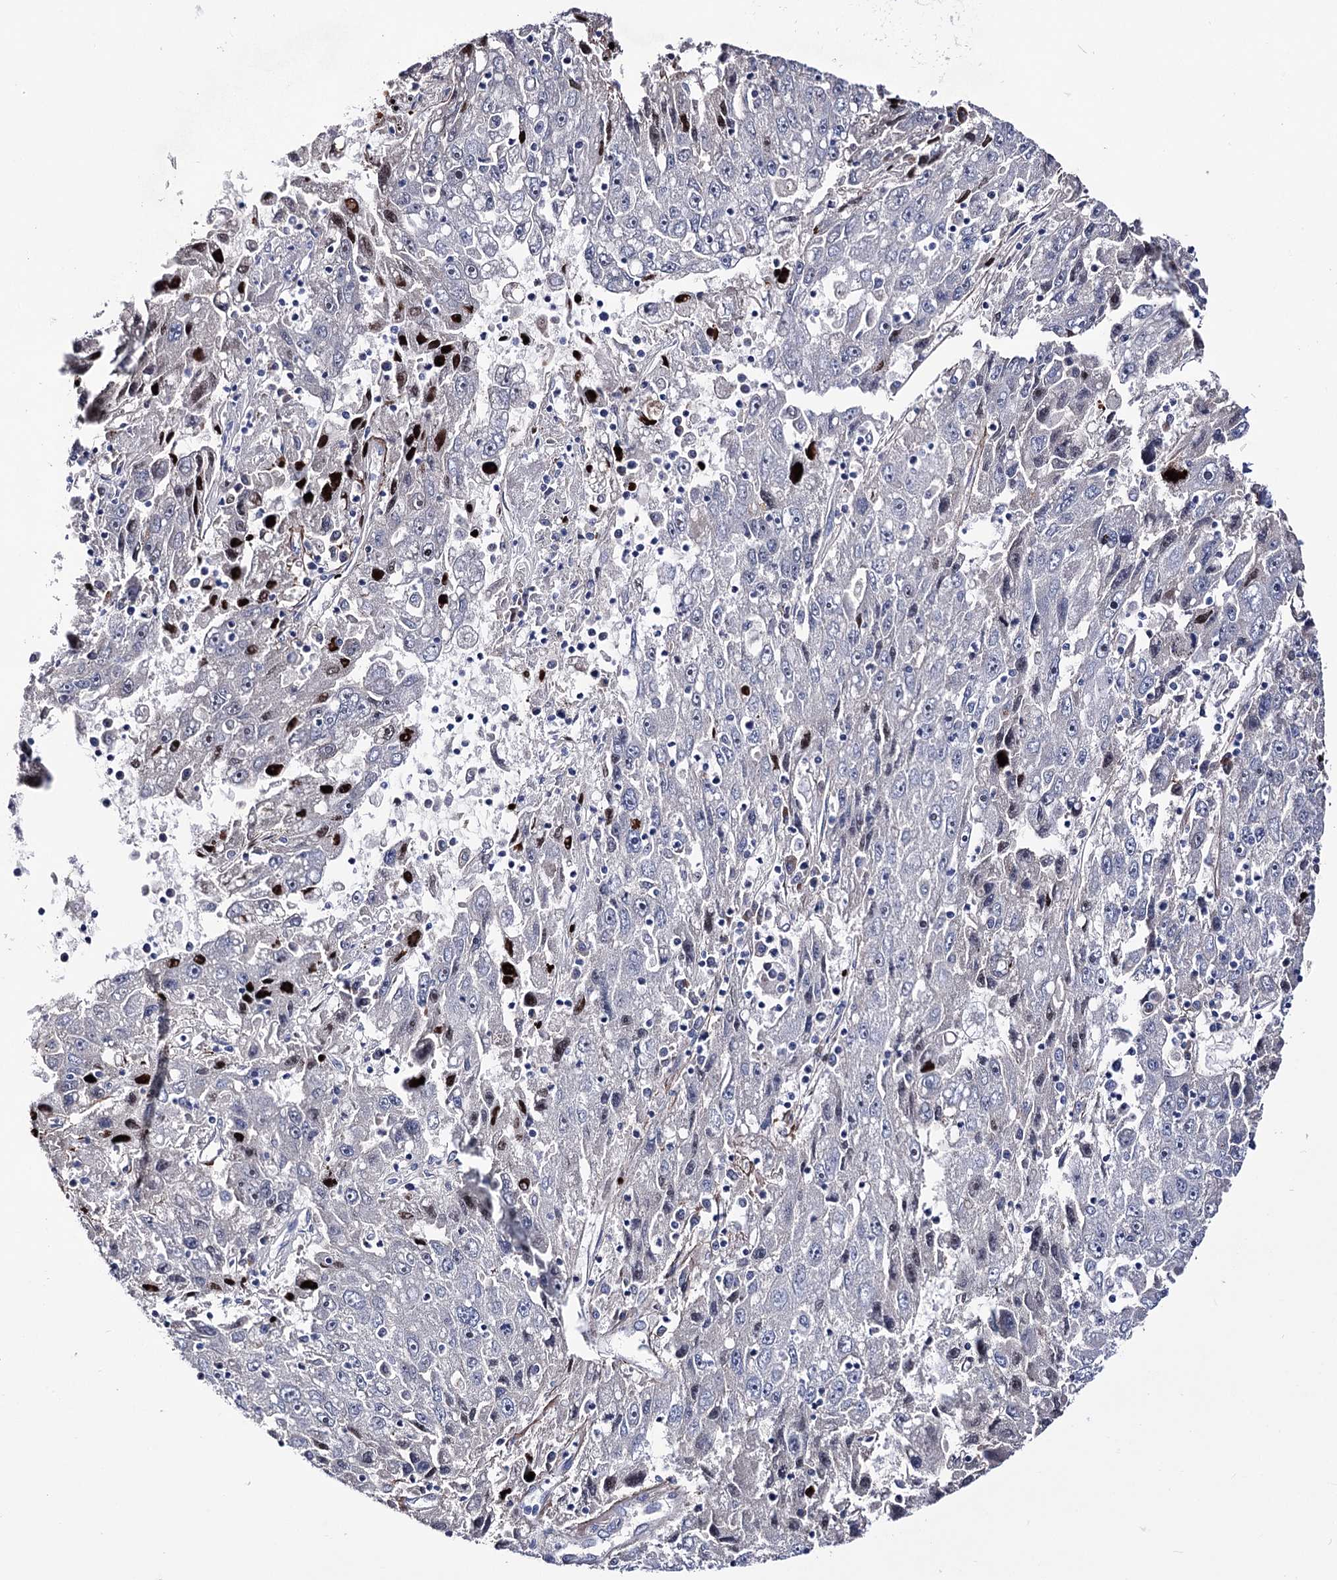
{"staining": {"intensity": "negative", "quantity": "none", "location": "none"}, "tissue": "liver cancer", "cell_type": "Tumor cells", "image_type": "cancer", "snomed": [{"axis": "morphology", "description": "Carcinoma, Hepatocellular, NOS"}, {"axis": "topography", "description": "Liver"}], "caption": "Hepatocellular carcinoma (liver) was stained to show a protein in brown. There is no significant staining in tumor cells.", "gene": "PCGF5", "patient": {"sex": "male", "age": 49}}